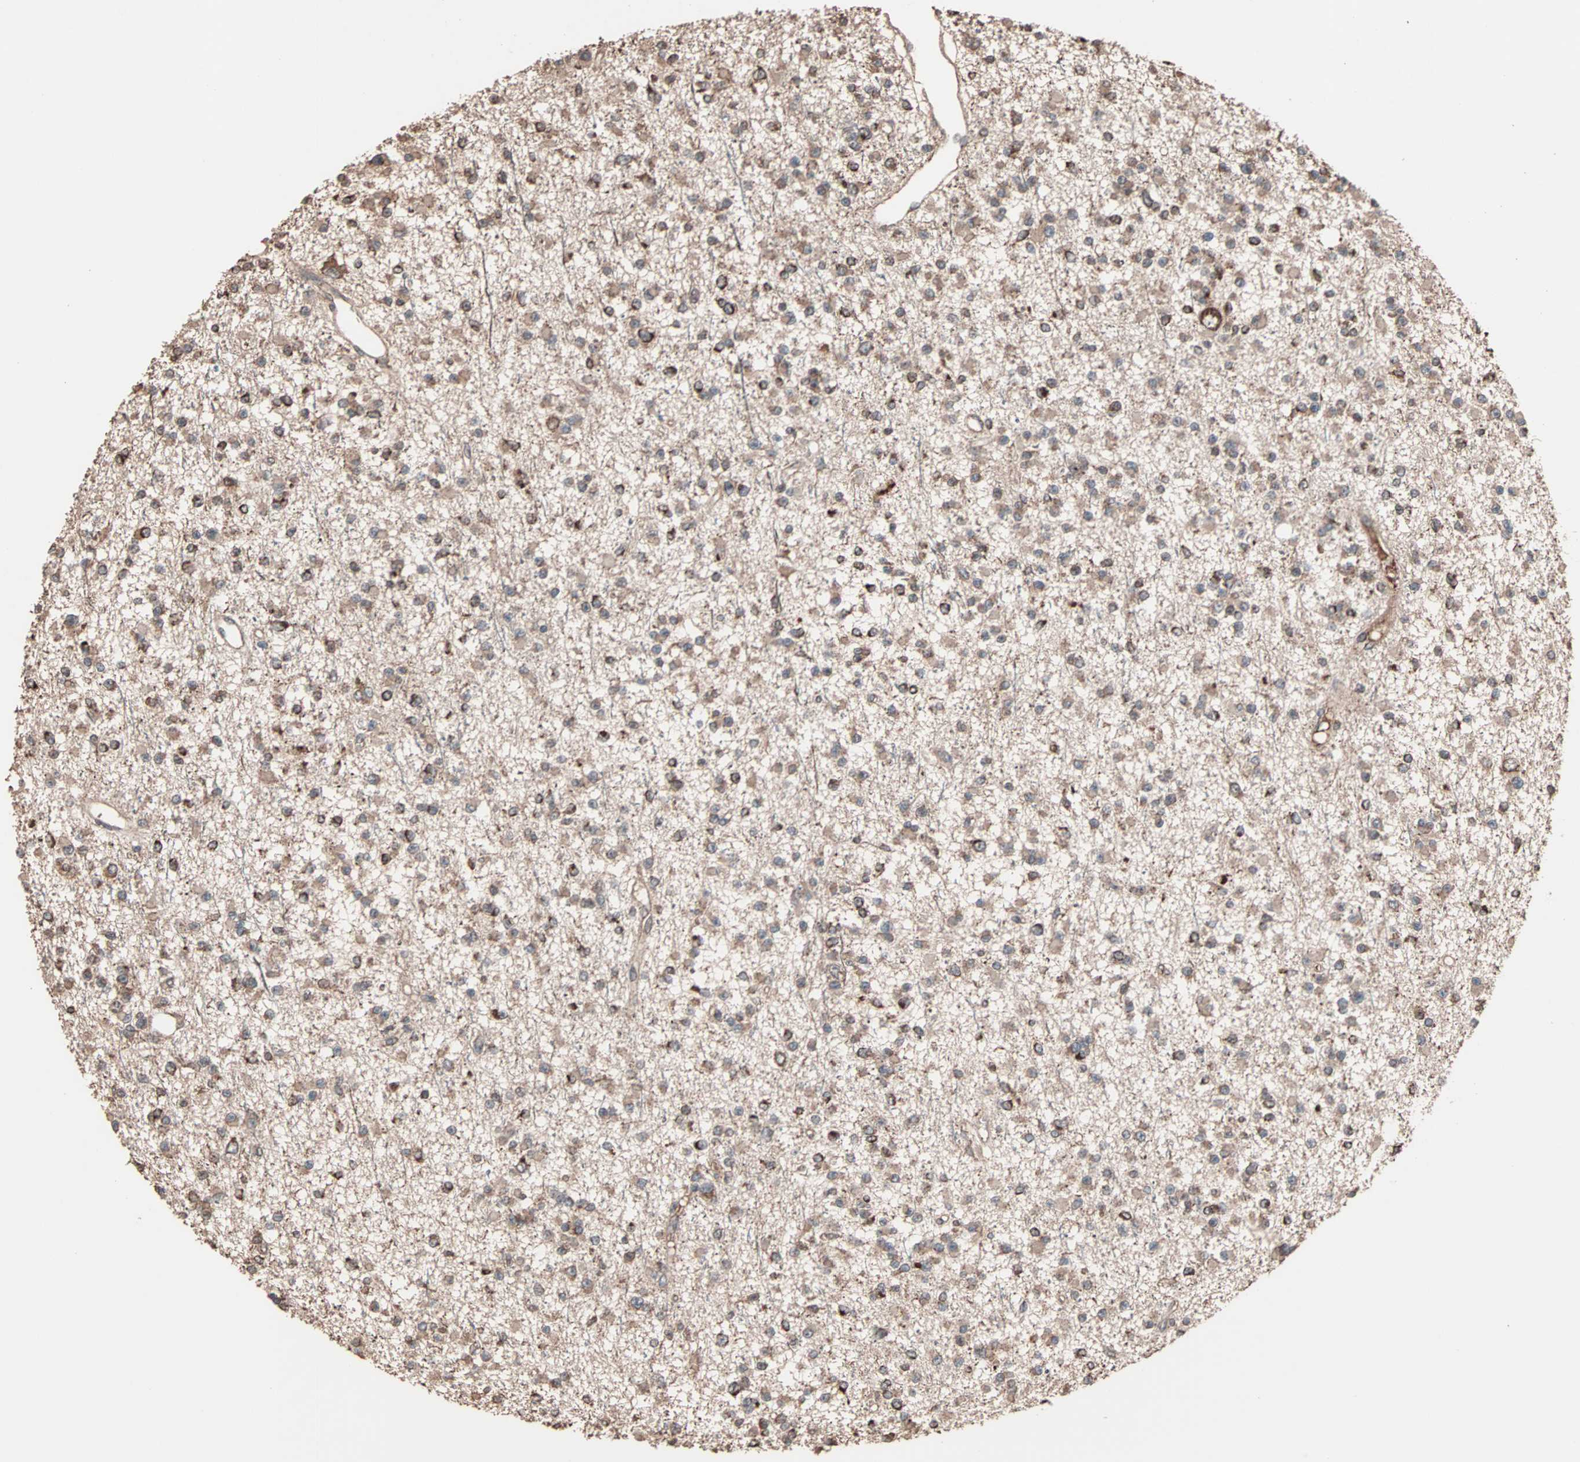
{"staining": {"intensity": "moderate", "quantity": ">75%", "location": "cytoplasmic/membranous"}, "tissue": "glioma", "cell_type": "Tumor cells", "image_type": "cancer", "snomed": [{"axis": "morphology", "description": "Glioma, malignant, Low grade"}, {"axis": "topography", "description": "Brain"}], "caption": "IHC staining of glioma, which shows medium levels of moderate cytoplasmic/membranous expression in about >75% of tumor cells indicating moderate cytoplasmic/membranous protein positivity. The staining was performed using DAB (3,3'-diaminobenzidine) (brown) for protein detection and nuclei were counterstained in hematoxylin (blue).", "gene": "MRPL2", "patient": {"sex": "female", "age": 22}}